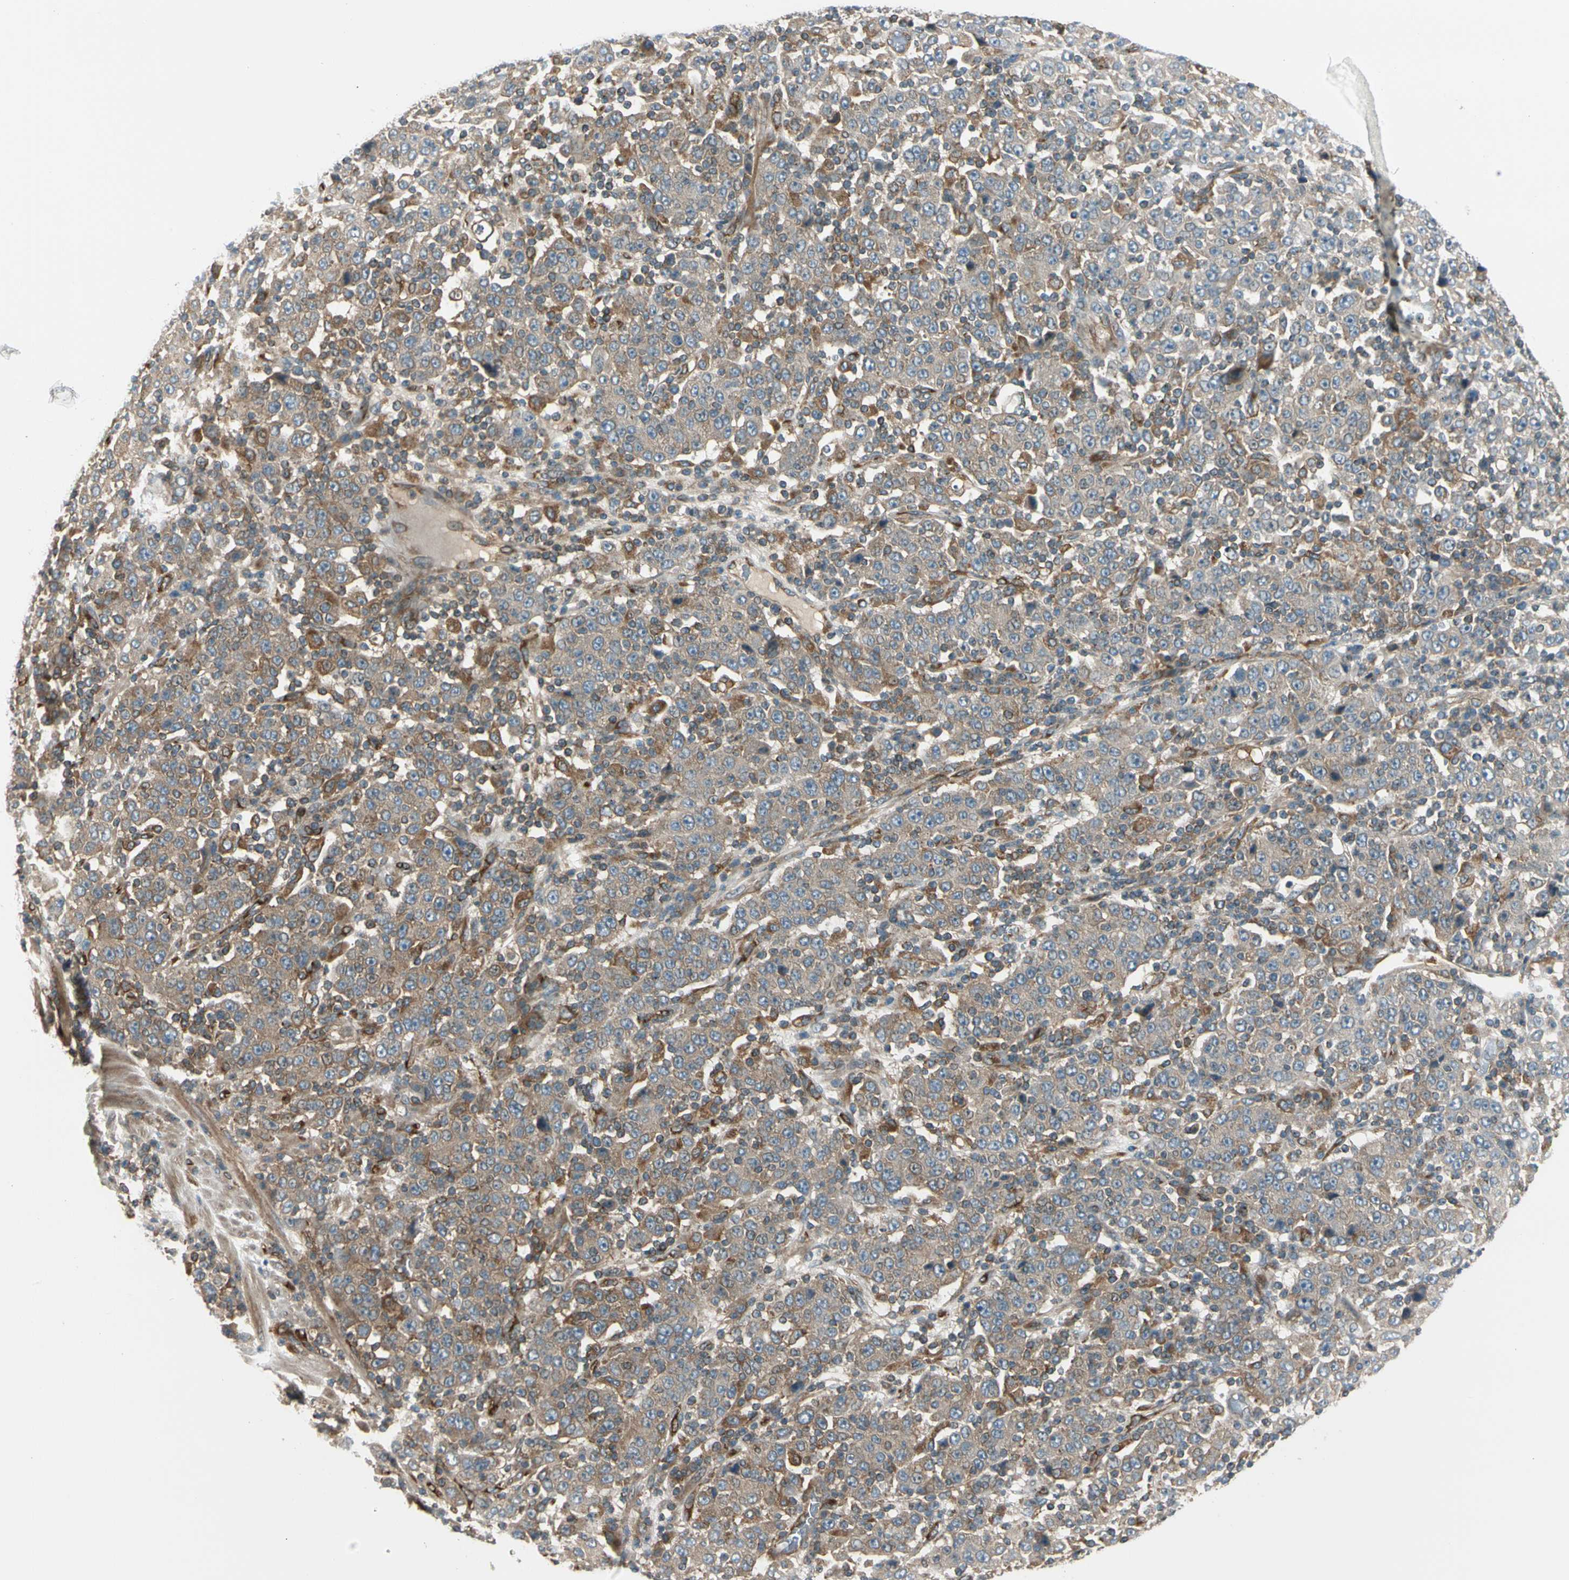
{"staining": {"intensity": "weak", "quantity": "<25%", "location": "cytoplasmic/membranous"}, "tissue": "stomach cancer", "cell_type": "Tumor cells", "image_type": "cancer", "snomed": [{"axis": "morphology", "description": "Normal tissue, NOS"}, {"axis": "morphology", "description": "Adenocarcinoma, NOS"}, {"axis": "topography", "description": "Stomach, upper"}, {"axis": "topography", "description": "Stomach"}], "caption": "Micrograph shows no protein expression in tumor cells of stomach cancer (adenocarcinoma) tissue.", "gene": "TRIO", "patient": {"sex": "male", "age": 59}}